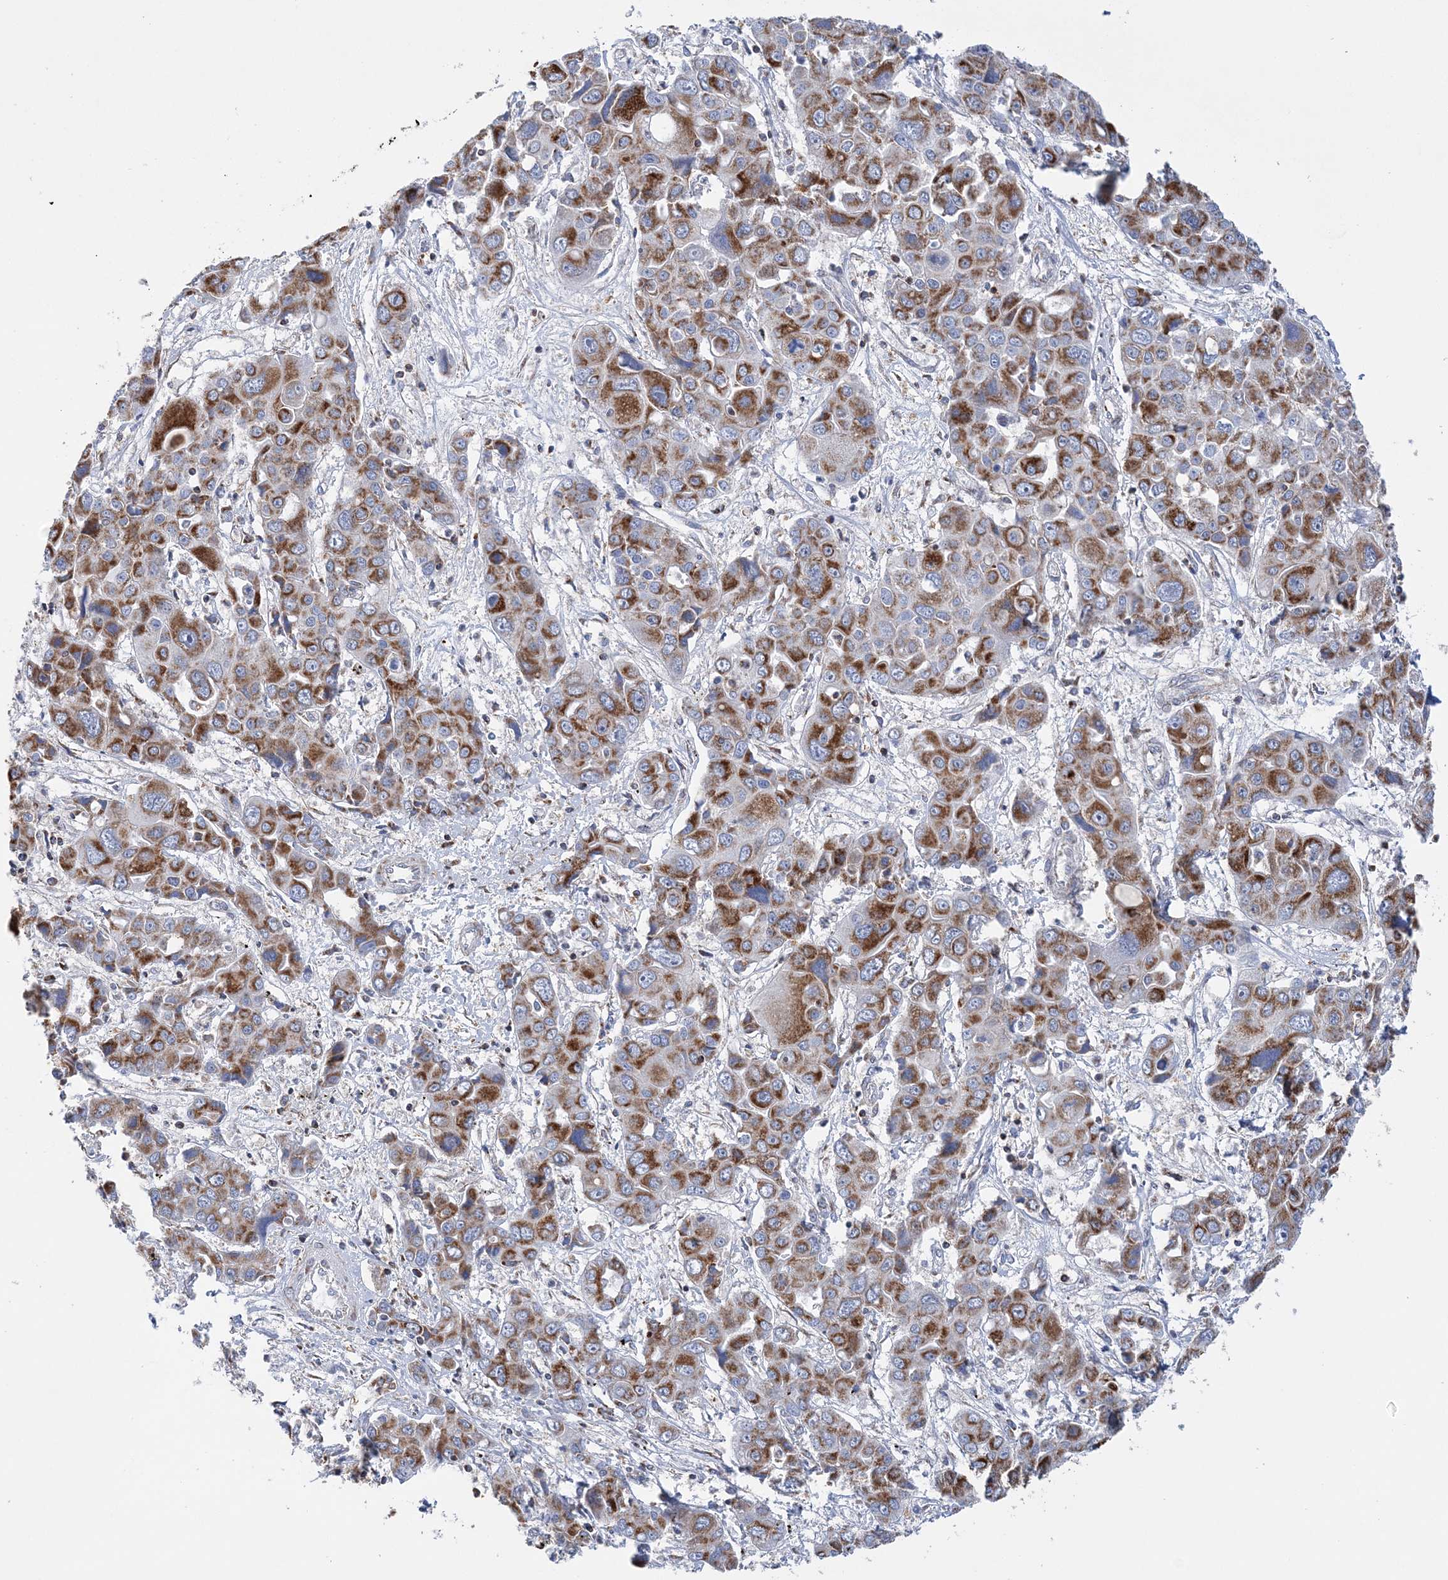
{"staining": {"intensity": "strong", "quantity": ">75%", "location": "cytoplasmic/membranous"}, "tissue": "liver cancer", "cell_type": "Tumor cells", "image_type": "cancer", "snomed": [{"axis": "morphology", "description": "Cholangiocarcinoma"}, {"axis": "topography", "description": "Liver"}], "caption": "DAB (3,3'-diaminobenzidine) immunohistochemical staining of human liver cancer displays strong cytoplasmic/membranous protein expression in about >75% of tumor cells.", "gene": "TTC32", "patient": {"sex": "male", "age": 67}}